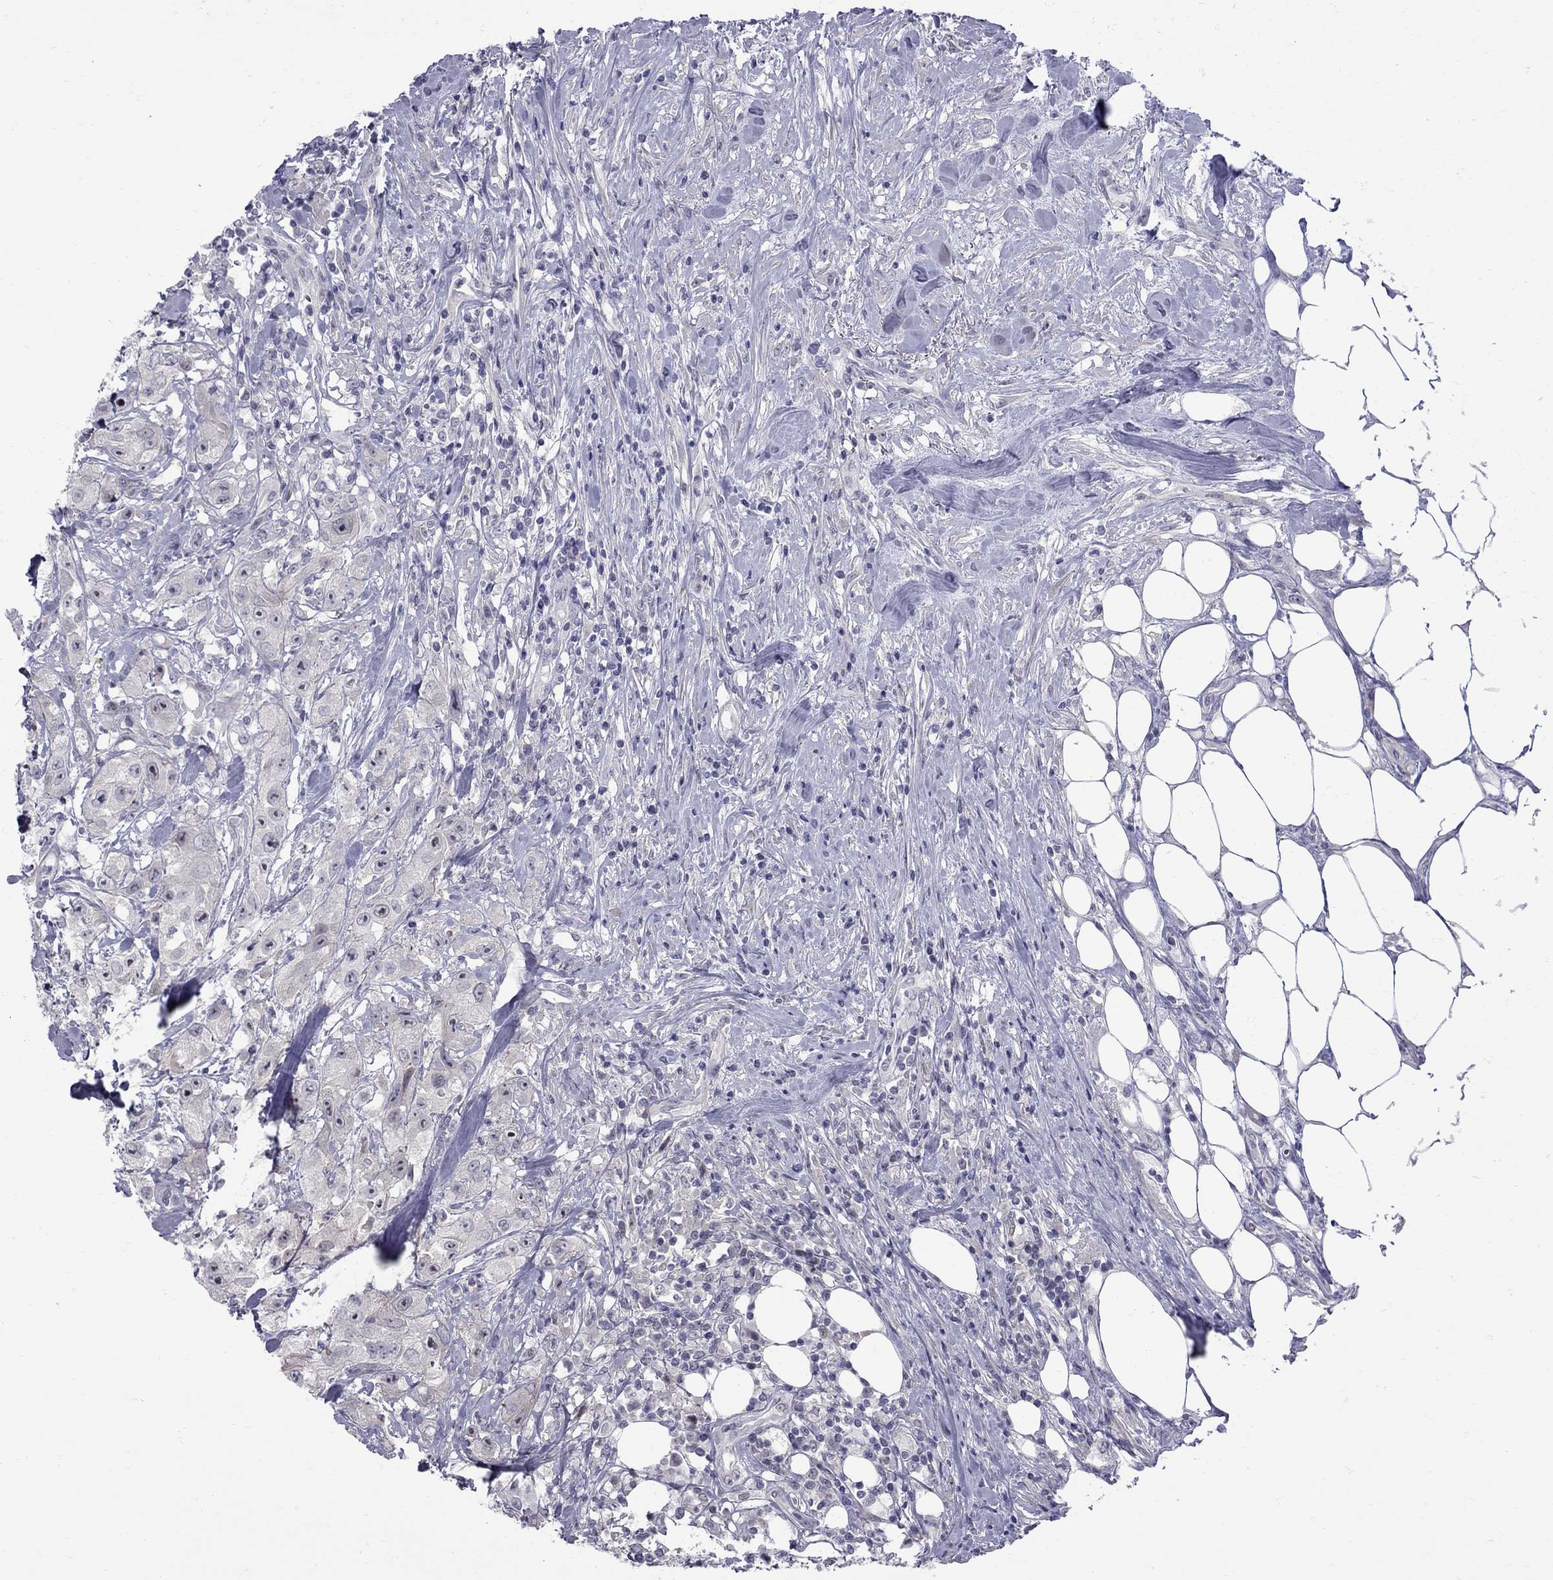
{"staining": {"intensity": "negative", "quantity": "none", "location": "none"}, "tissue": "urothelial cancer", "cell_type": "Tumor cells", "image_type": "cancer", "snomed": [{"axis": "morphology", "description": "Urothelial carcinoma, High grade"}, {"axis": "topography", "description": "Urinary bladder"}], "caption": "There is no significant positivity in tumor cells of urothelial cancer. The staining is performed using DAB (3,3'-diaminobenzidine) brown chromogen with nuclei counter-stained in using hematoxylin.", "gene": "NRARP", "patient": {"sex": "male", "age": 79}}